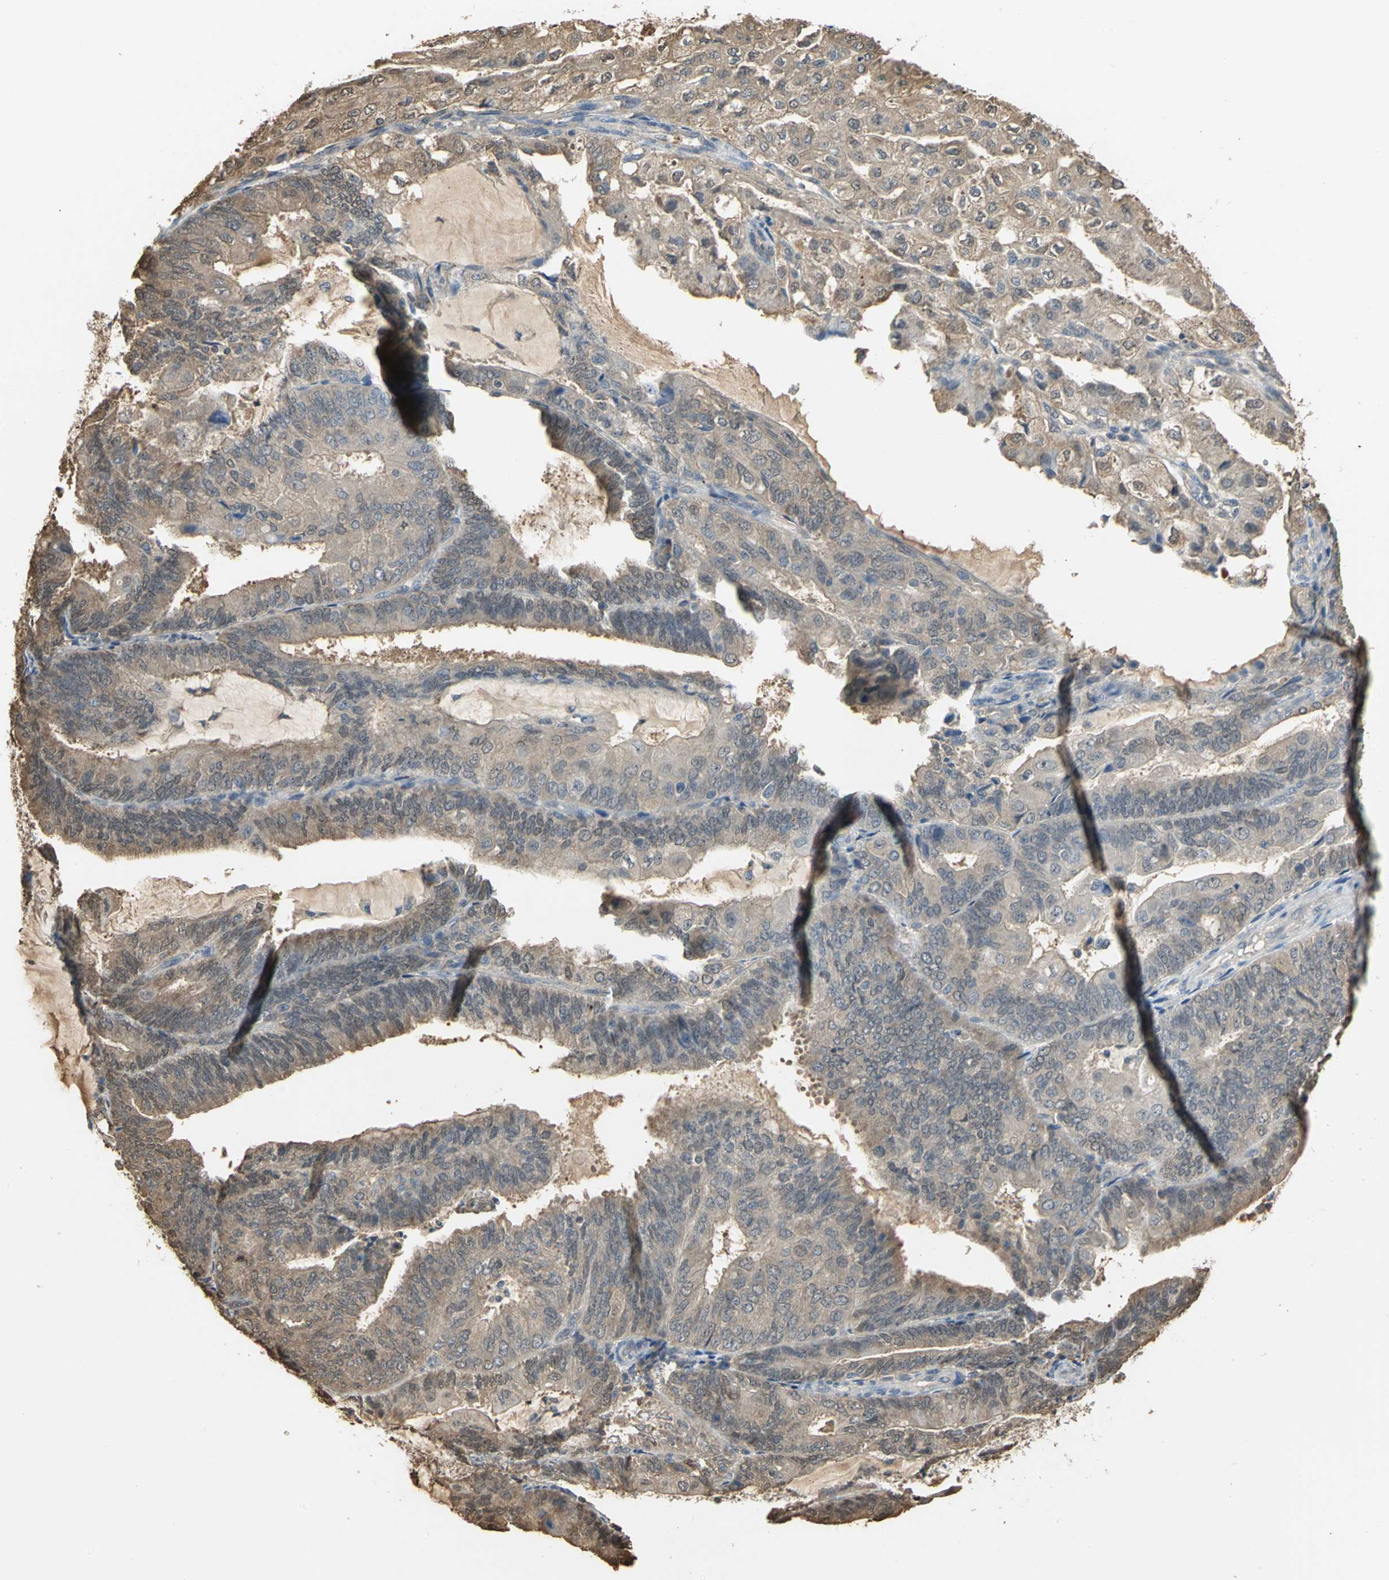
{"staining": {"intensity": "weak", "quantity": ">75%", "location": "cytoplasmic/membranous"}, "tissue": "endometrial cancer", "cell_type": "Tumor cells", "image_type": "cancer", "snomed": [{"axis": "morphology", "description": "Adenocarcinoma, NOS"}, {"axis": "topography", "description": "Endometrium"}], "caption": "Human endometrial adenocarcinoma stained with a protein marker demonstrates weak staining in tumor cells.", "gene": "PARK7", "patient": {"sex": "female", "age": 81}}